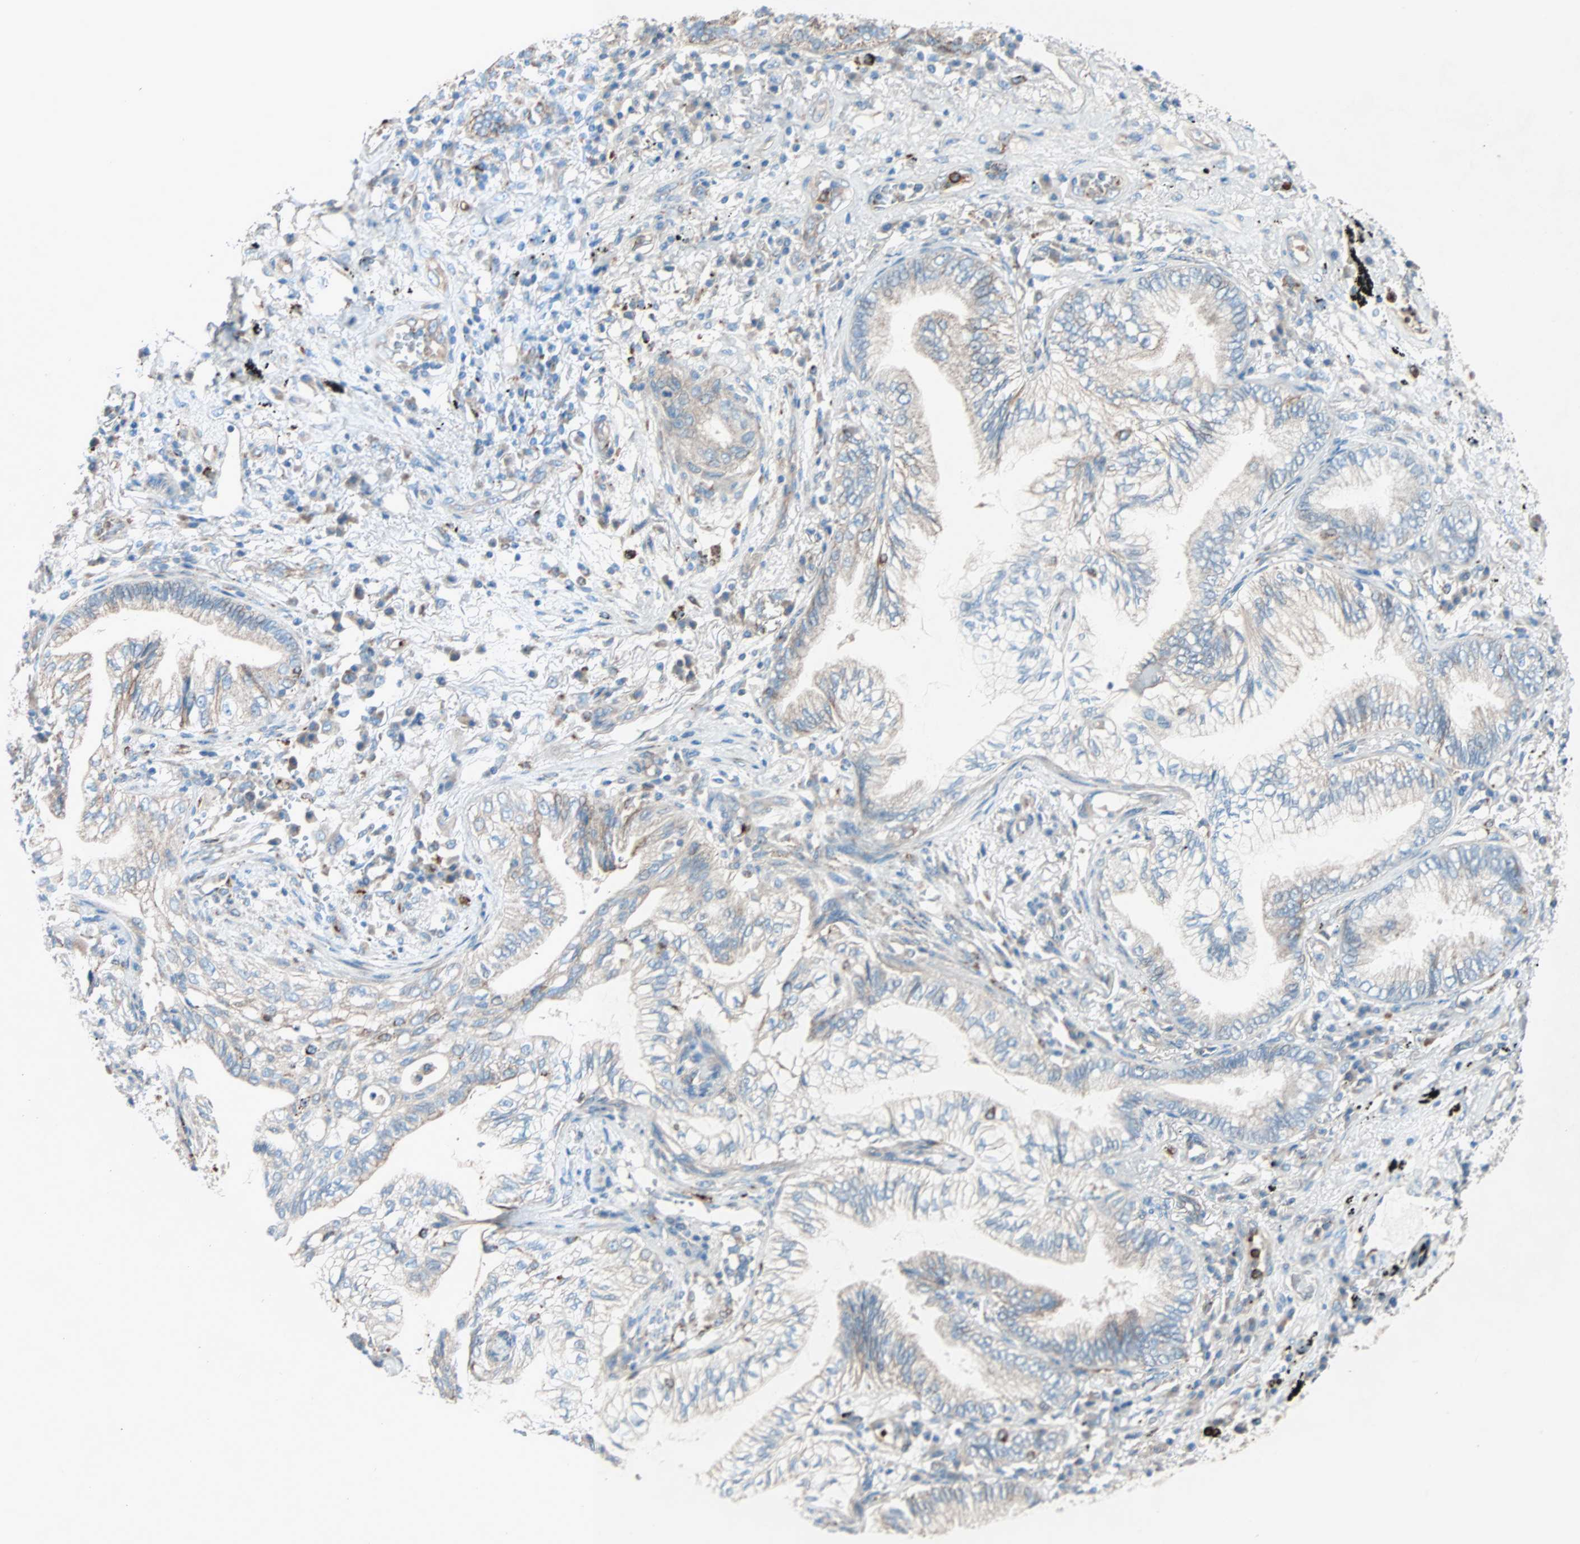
{"staining": {"intensity": "moderate", "quantity": "25%-75%", "location": "cytoplasmic/membranous"}, "tissue": "lung cancer", "cell_type": "Tumor cells", "image_type": "cancer", "snomed": [{"axis": "morphology", "description": "Normal tissue, NOS"}, {"axis": "morphology", "description": "Adenocarcinoma, NOS"}, {"axis": "topography", "description": "Bronchus"}, {"axis": "topography", "description": "Lung"}], "caption": "High-power microscopy captured an IHC micrograph of lung cancer (adenocarcinoma), revealing moderate cytoplasmic/membranous staining in about 25%-75% of tumor cells. (DAB = brown stain, brightfield microscopy at high magnification).", "gene": "LY6G6F", "patient": {"sex": "female", "age": 70}}